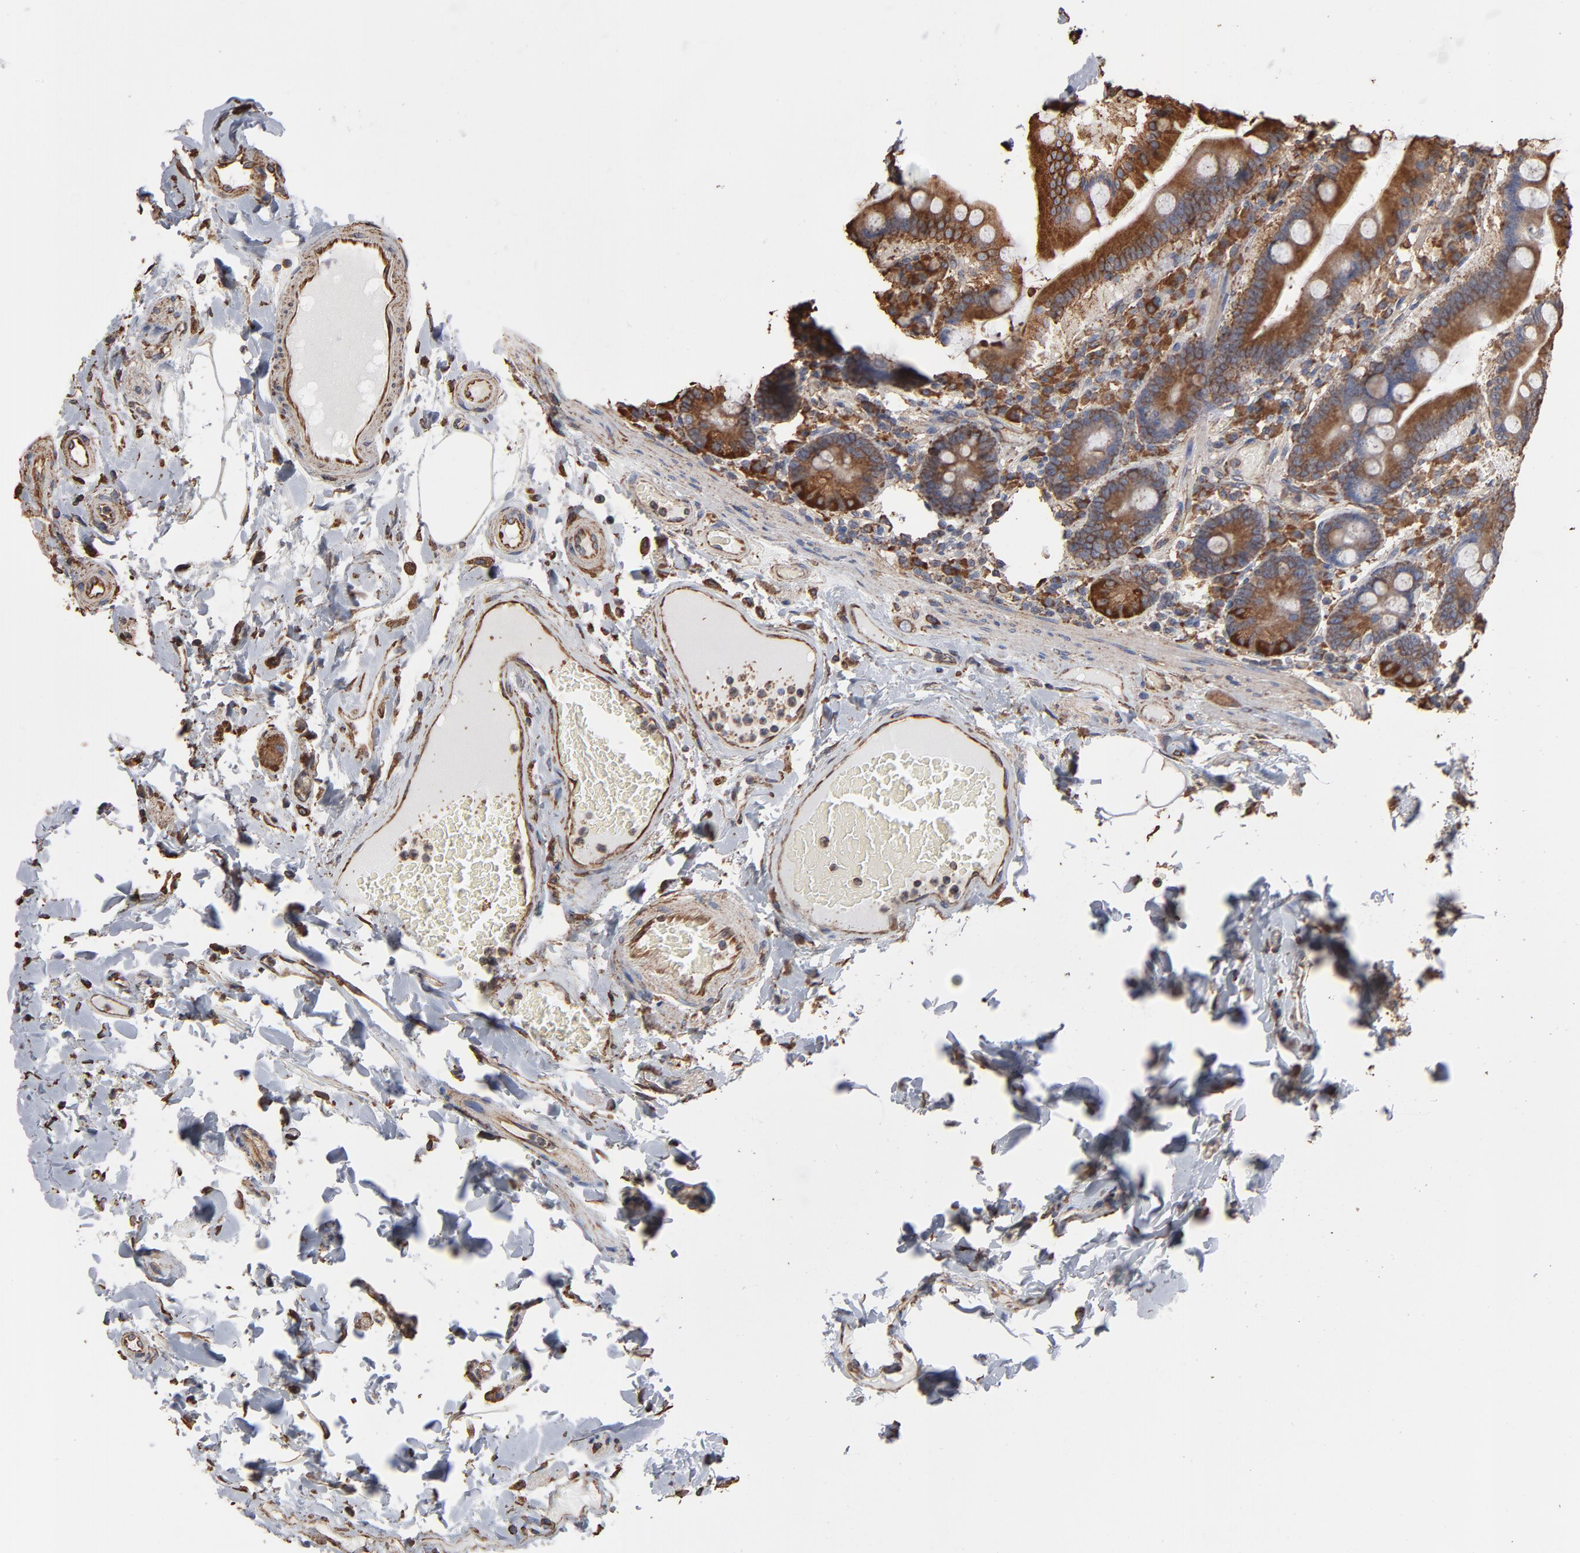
{"staining": {"intensity": "strong", "quantity": "<25%", "location": "cytoplasmic/membranous"}, "tissue": "duodenum", "cell_type": "Glandular cells", "image_type": "normal", "snomed": [{"axis": "morphology", "description": "Normal tissue, NOS"}, {"axis": "topography", "description": "Duodenum"}], "caption": "This image reveals IHC staining of benign duodenum, with medium strong cytoplasmic/membranous staining in about <25% of glandular cells.", "gene": "PDIA3", "patient": {"sex": "female", "age": 64}}